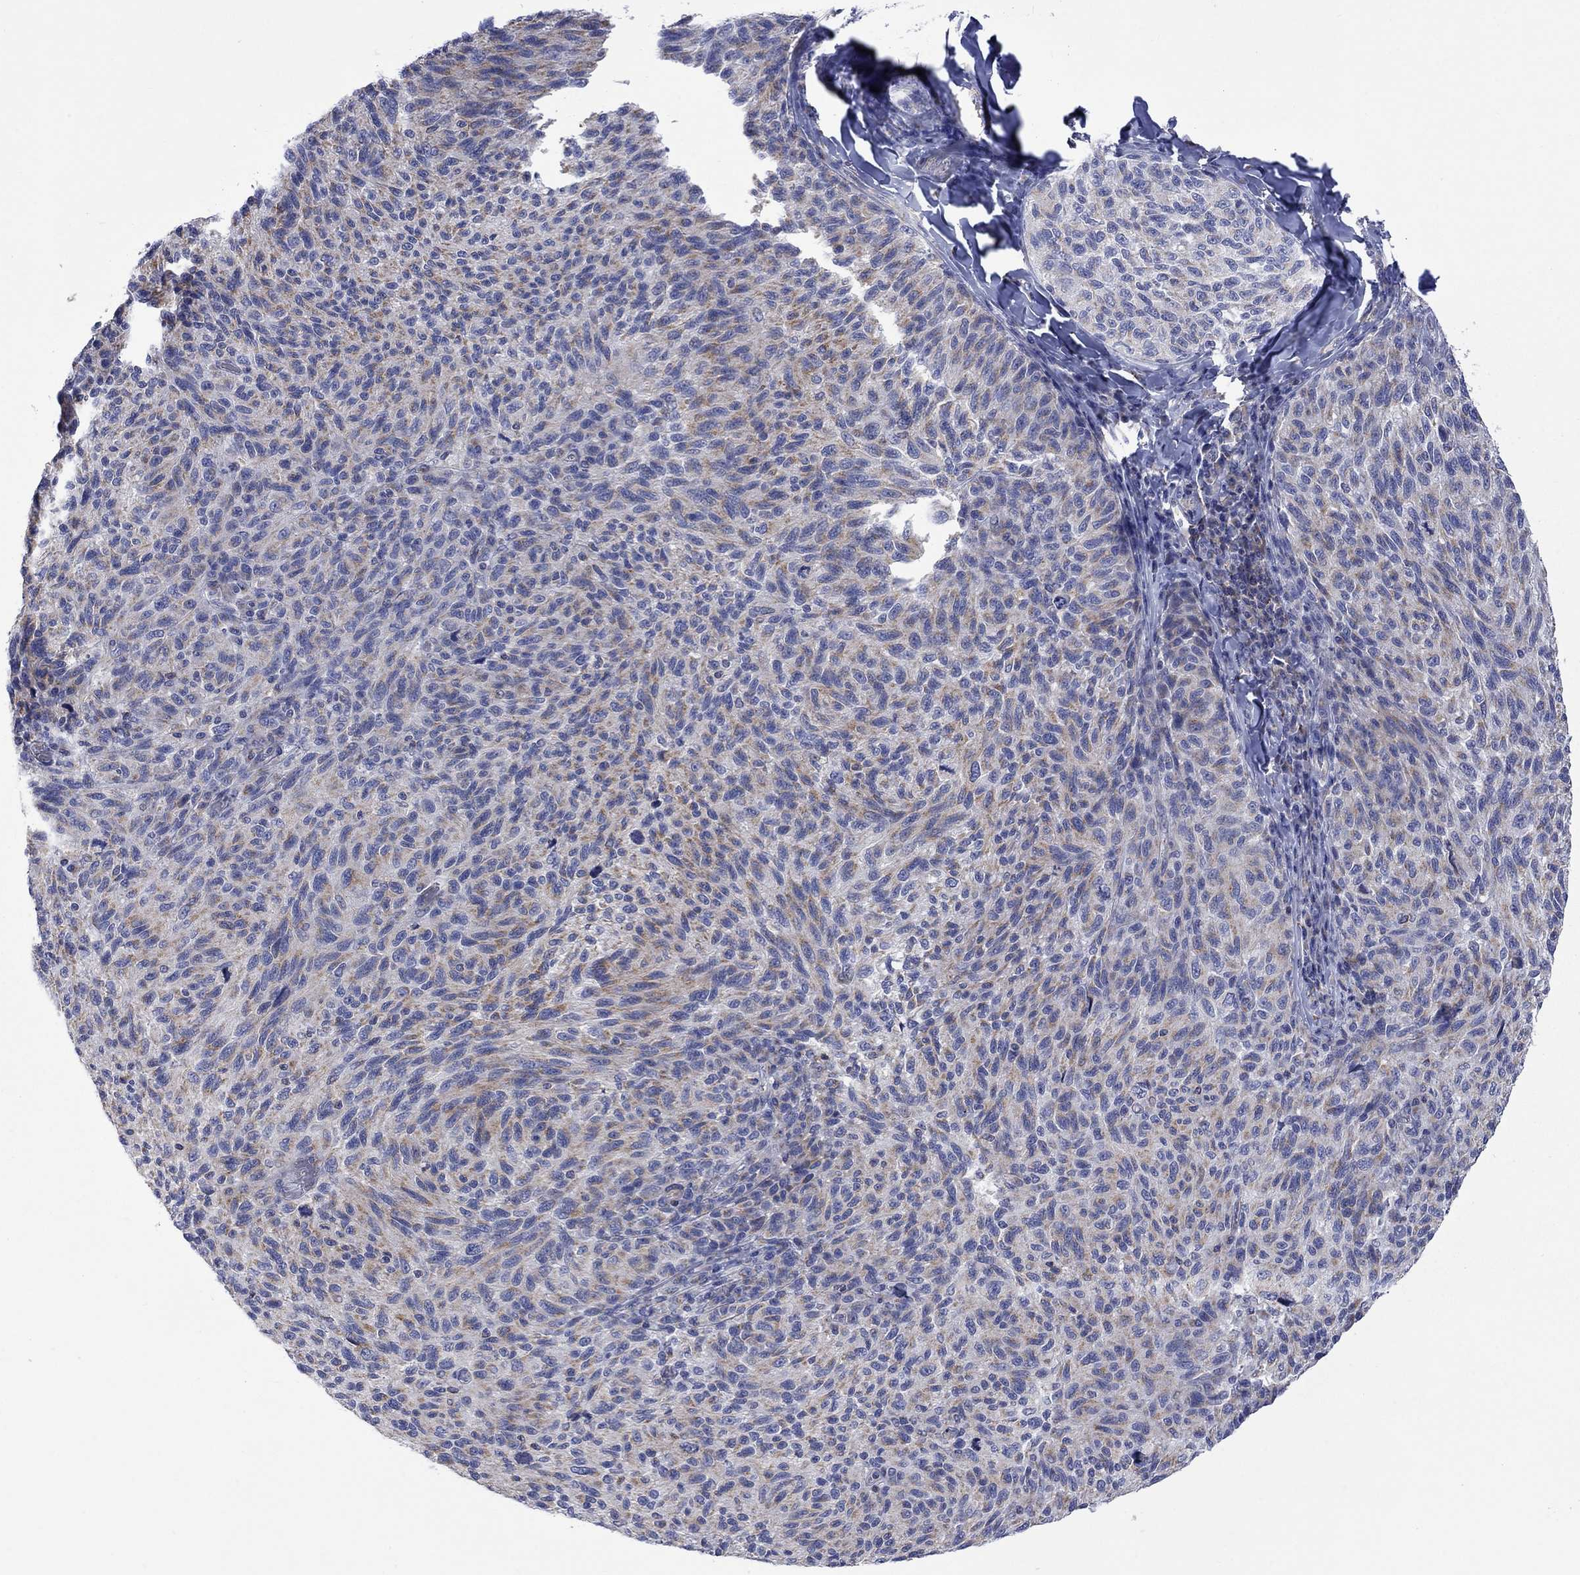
{"staining": {"intensity": "strong", "quantity": "<25%", "location": "cytoplasmic/membranous"}, "tissue": "melanoma", "cell_type": "Tumor cells", "image_type": "cancer", "snomed": [{"axis": "morphology", "description": "Malignant melanoma, NOS"}, {"axis": "topography", "description": "Skin"}], "caption": "Strong cytoplasmic/membranous staining for a protein is identified in approximately <25% of tumor cells of malignant melanoma using immunohistochemistry (IHC).", "gene": "CISD1", "patient": {"sex": "female", "age": 73}}